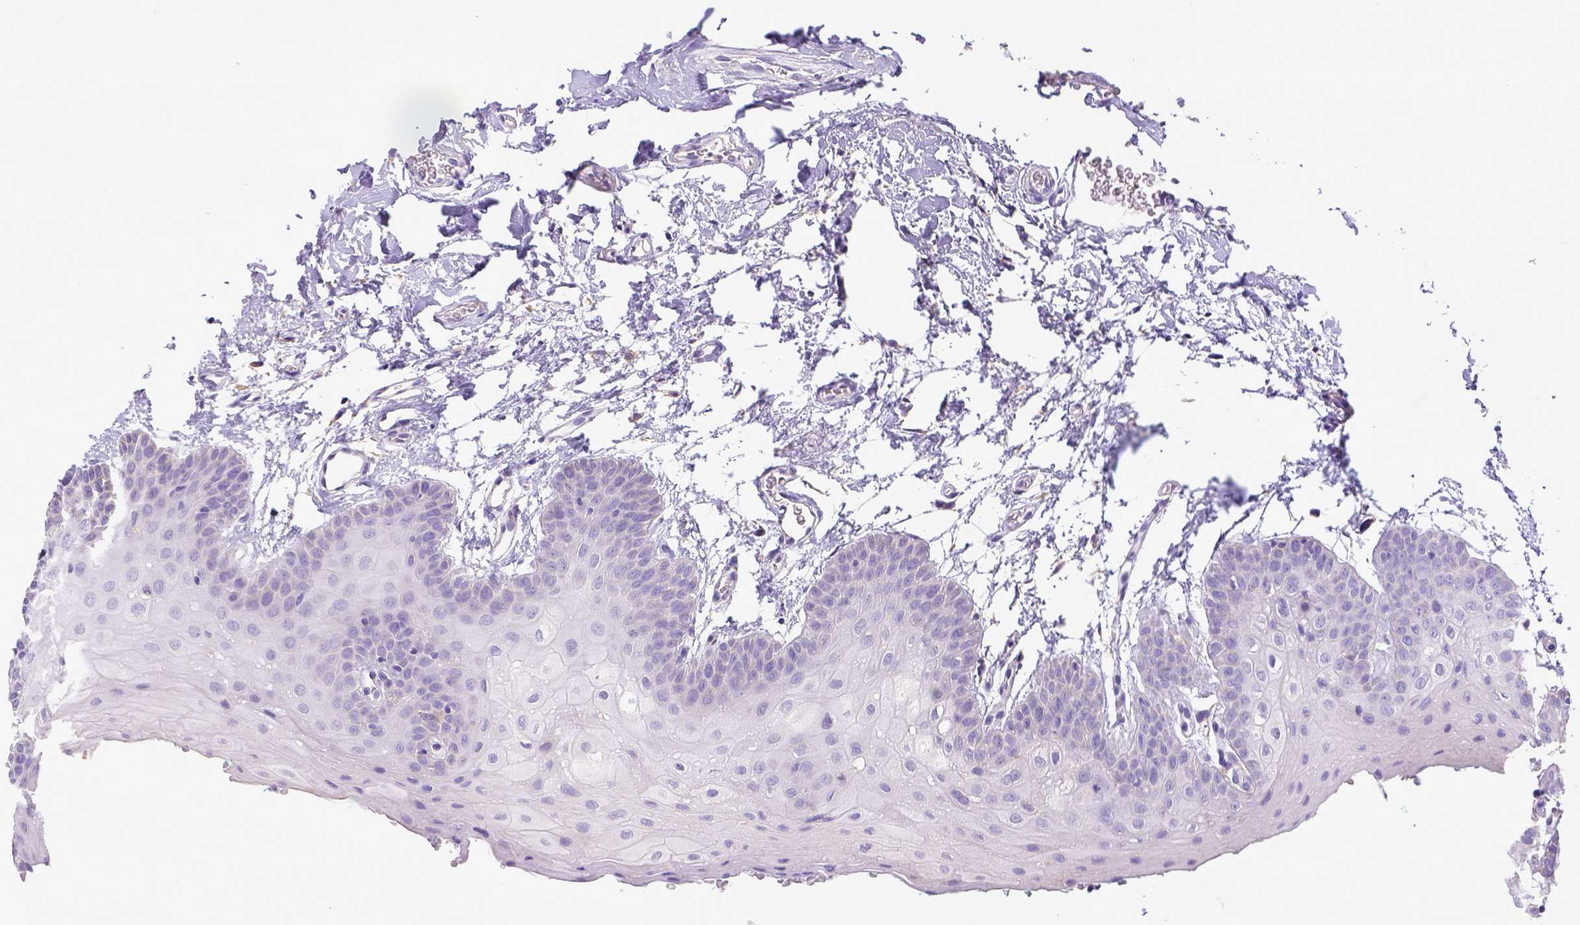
{"staining": {"intensity": "negative", "quantity": "none", "location": "none"}, "tissue": "oral mucosa", "cell_type": "Squamous epithelial cells", "image_type": "normal", "snomed": [{"axis": "morphology", "description": "Normal tissue, NOS"}, {"axis": "morphology", "description": "Squamous cell carcinoma, NOS"}, {"axis": "topography", "description": "Oral tissue"}, {"axis": "topography", "description": "Head-Neck"}], "caption": "Immunohistochemistry of normal human oral mucosa displays no staining in squamous epithelial cells.", "gene": "CD40", "patient": {"sex": "female", "age": 50}}